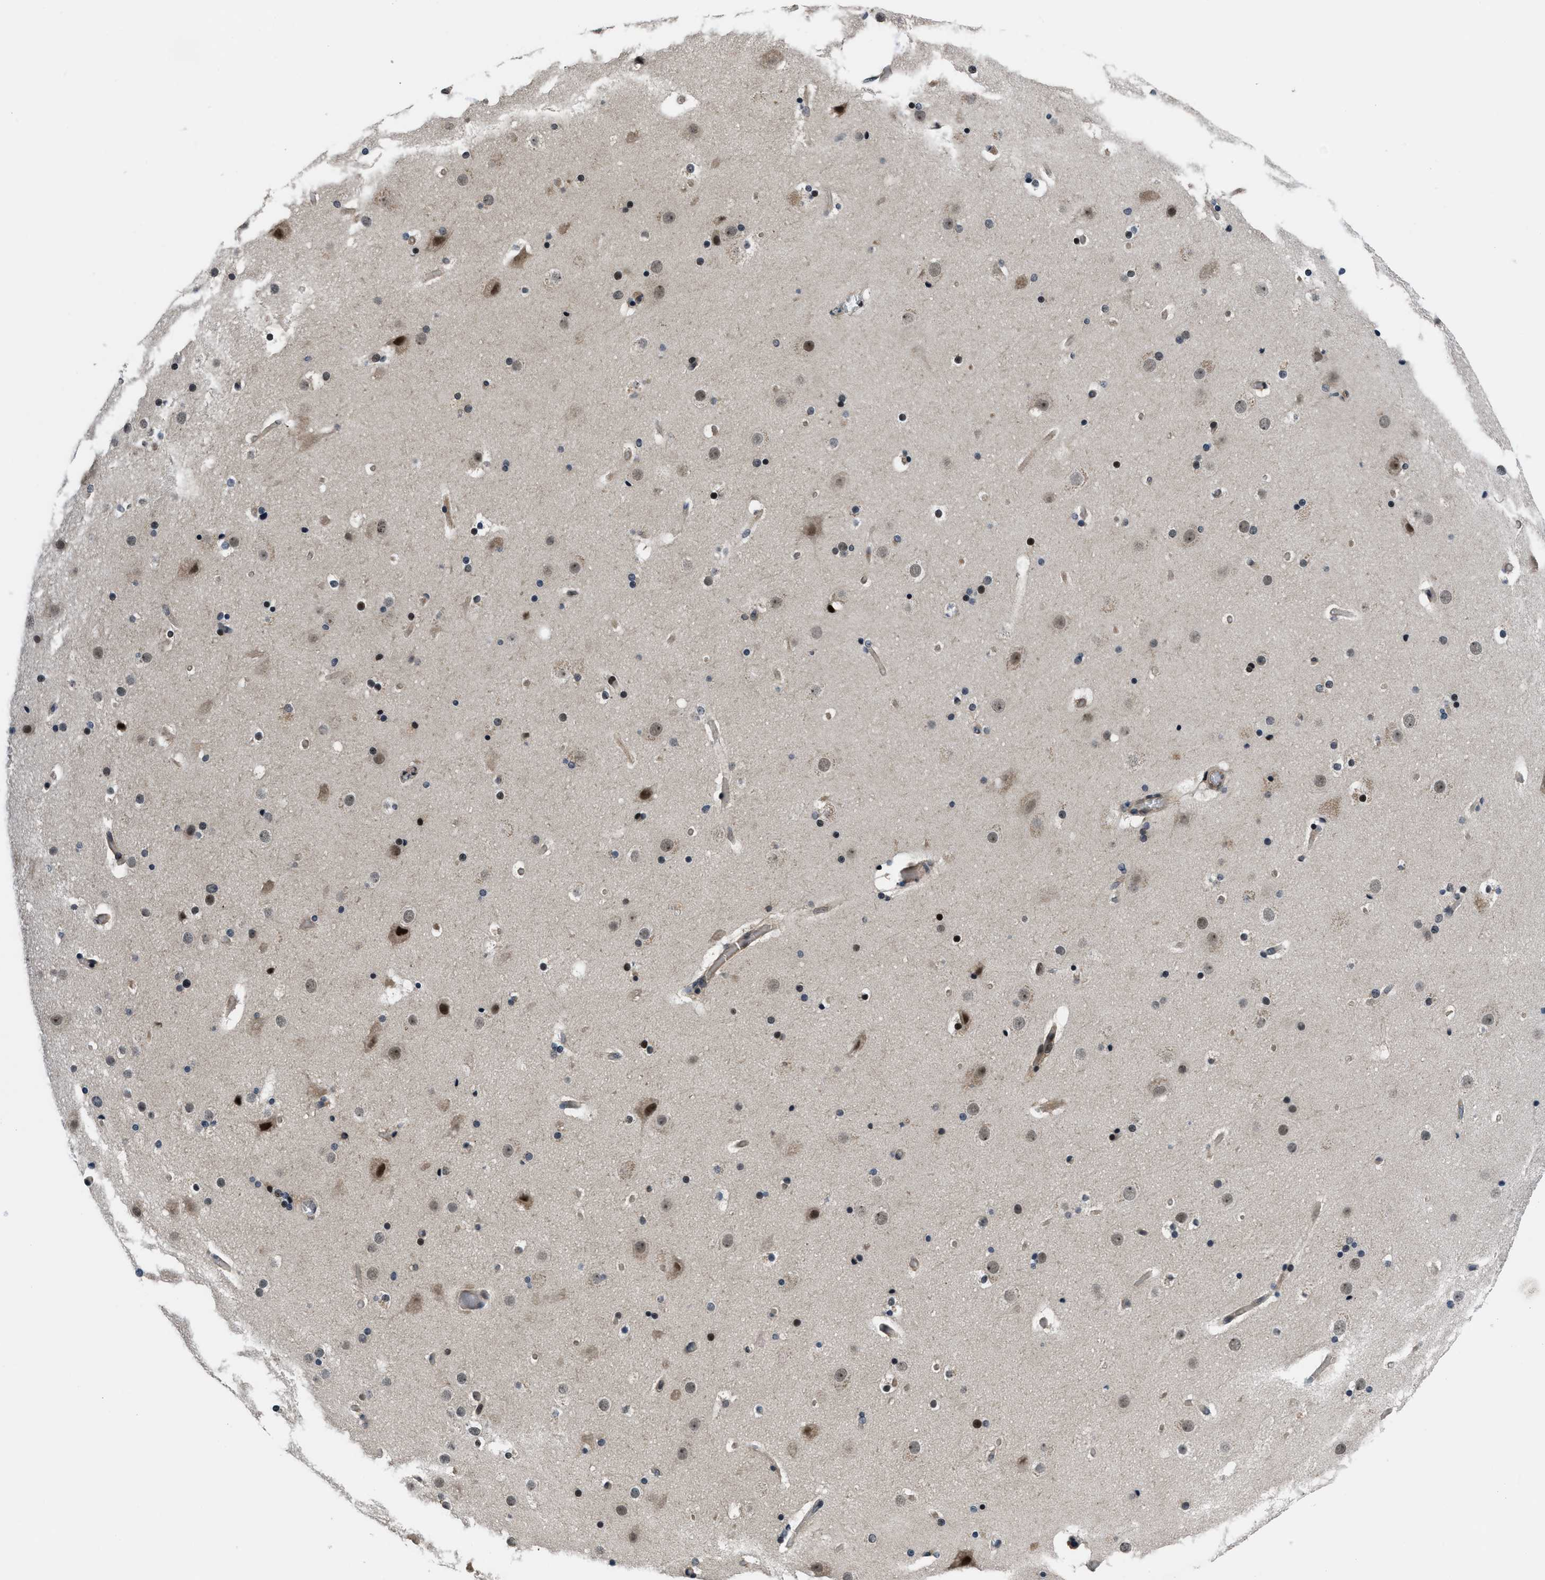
{"staining": {"intensity": "weak", "quantity": ">75%", "location": "cytoplasmic/membranous,nuclear"}, "tissue": "cerebral cortex", "cell_type": "Endothelial cells", "image_type": "normal", "snomed": [{"axis": "morphology", "description": "Normal tissue, NOS"}, {"axis": "topography", "description": "Cerebral cortex"}], "caption": "Protein staining demonstrates weak cytoplasmic/membranous,nuclear staining in about >75% of endothelial cells in normal cerebral cortex. (DAB (3,3'-diaminobenzidine) IHC with brightfield microscopy, high magnification).", "gene": "SETD5", "patient": {"sex": "male", "age": 57}}